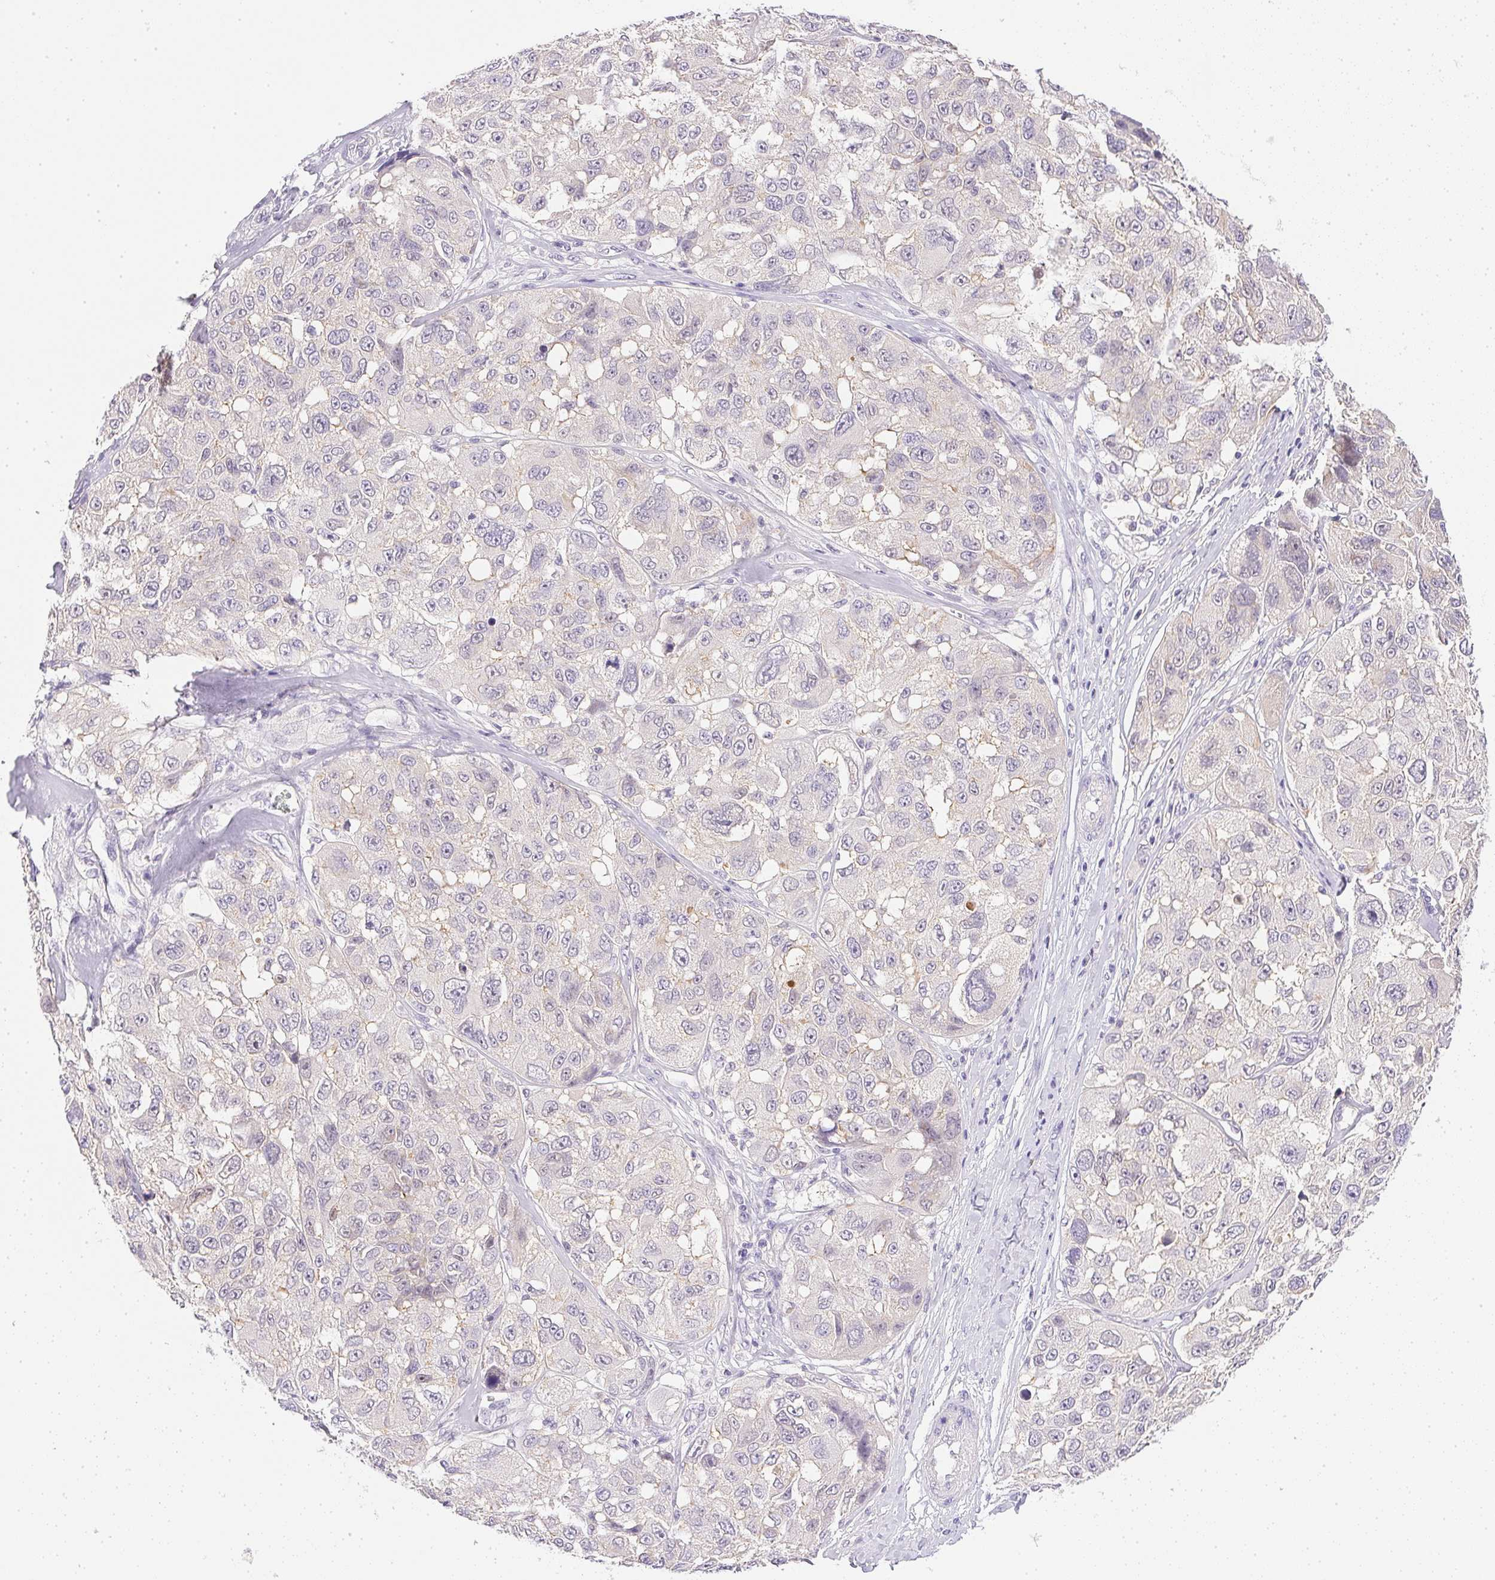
{"staining": {"intensity": "negative", "quantity": "none", "location": "none"}, "tissue": "melanoma", "cell_type": "Tumor cells", "image_type": "cancer", "snomed": [{"axis": "morphology", "description": "Malignant melanoma, NOS"}, {"axis": "topography", "description": "Skin"}], "caption": "Immunohistochemistry (IHC) micrograph of human melanoma stained for a protein (brown), which displays no staining in tumor cells.", "gene": "SLC17A7", "patient": {"sex": "female", "age": 66}}